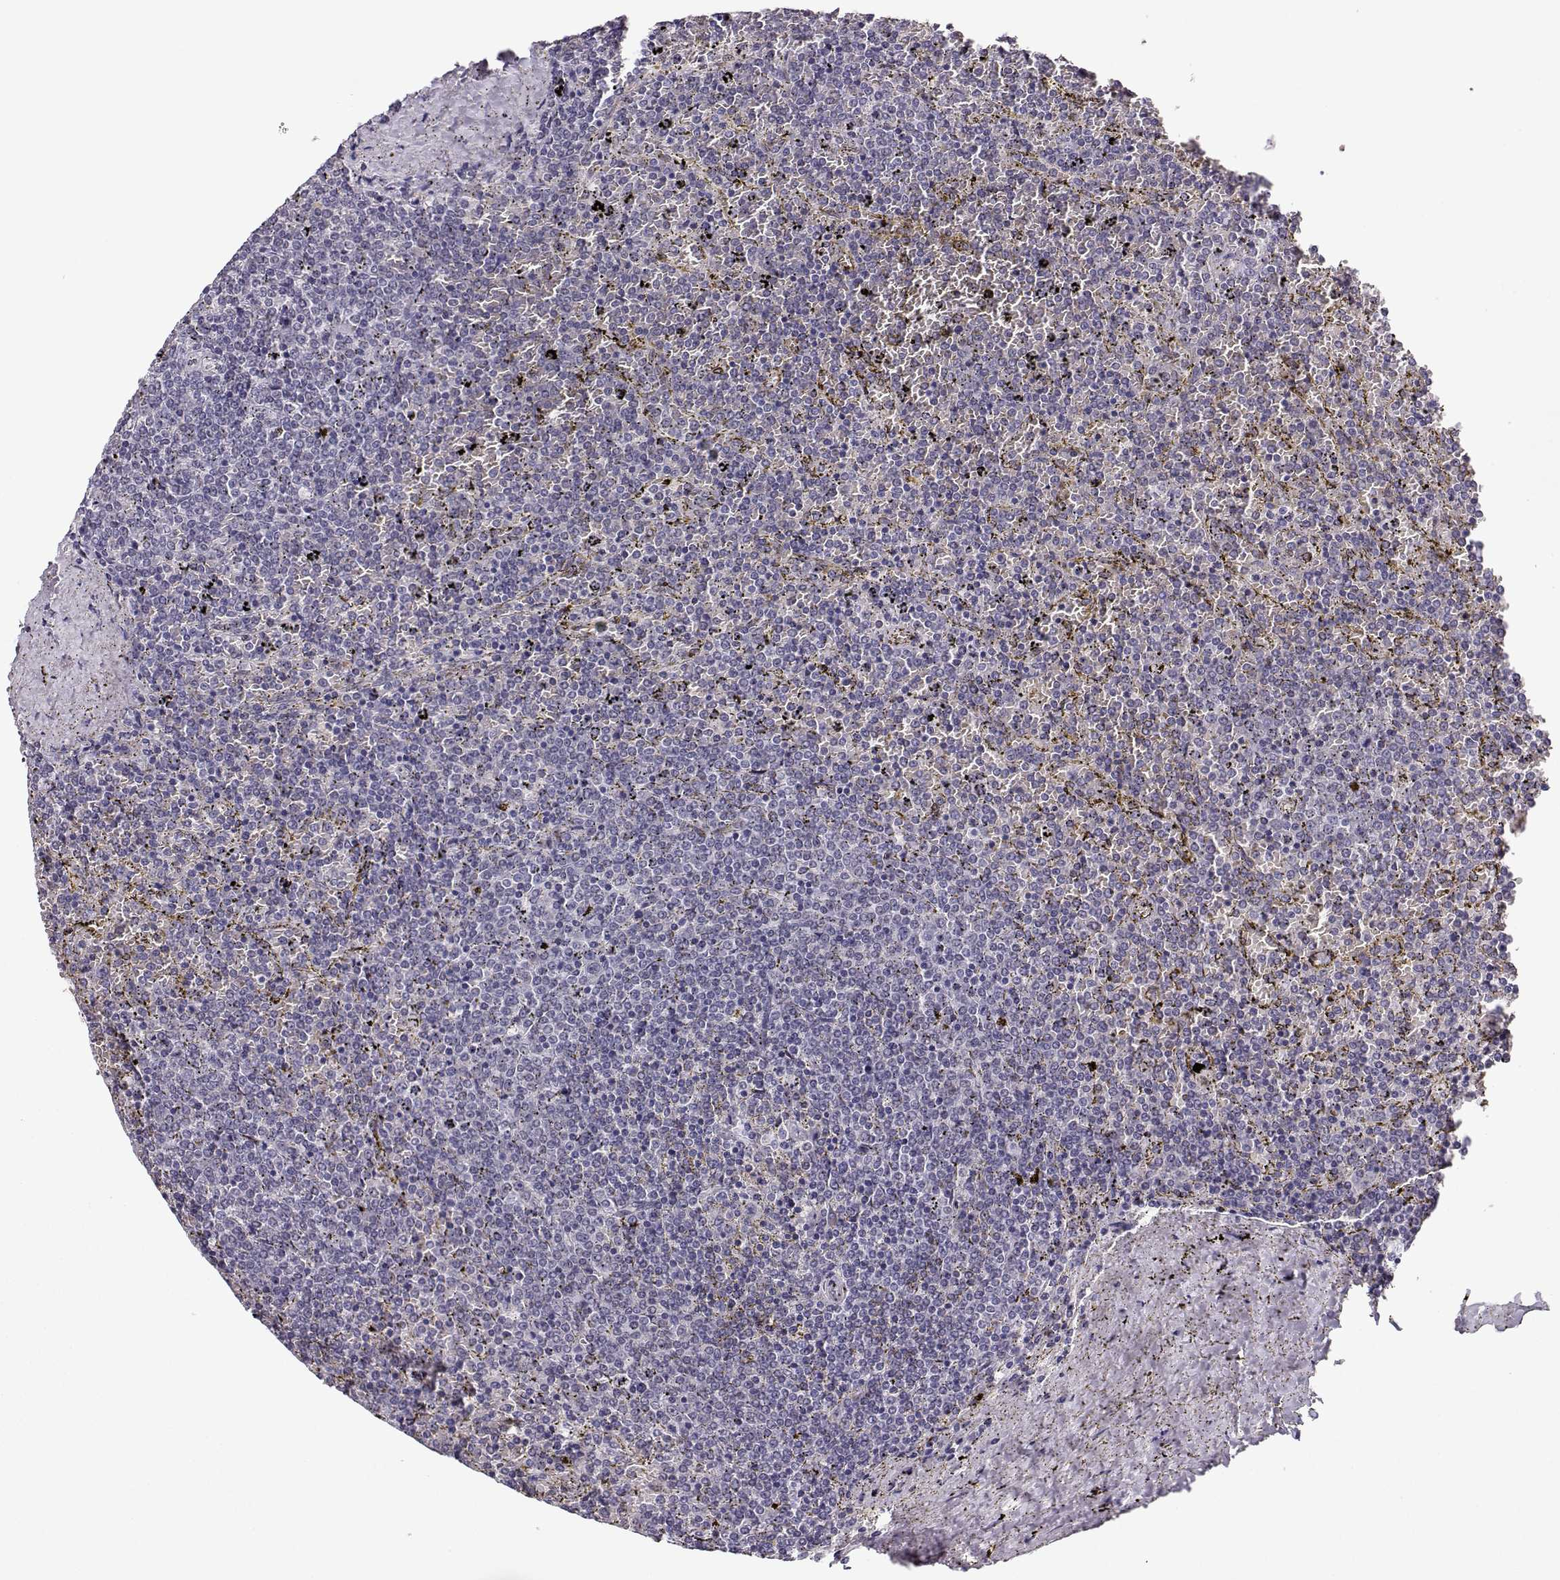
{"staining": {"intensity": "negative", "quantity": "none", "location": "none"}, "tissue": "lymphoma", "cell_type": "Tumor cells", "image_type": "cancer", "snomed": [{"axis": "morphology", "description": "Malignant lymphoma, non-Hodgkin's type, Low grade"}, {"axis": "topography", "description": "Spleen"}], "caption": "A high-resolution histopathology image shows immunohistochemistry staining of lymphoma, which reveals no significant staining in tumor cells.", "gene": "POLI", "patient": {"sex": "female", "age": 77}}